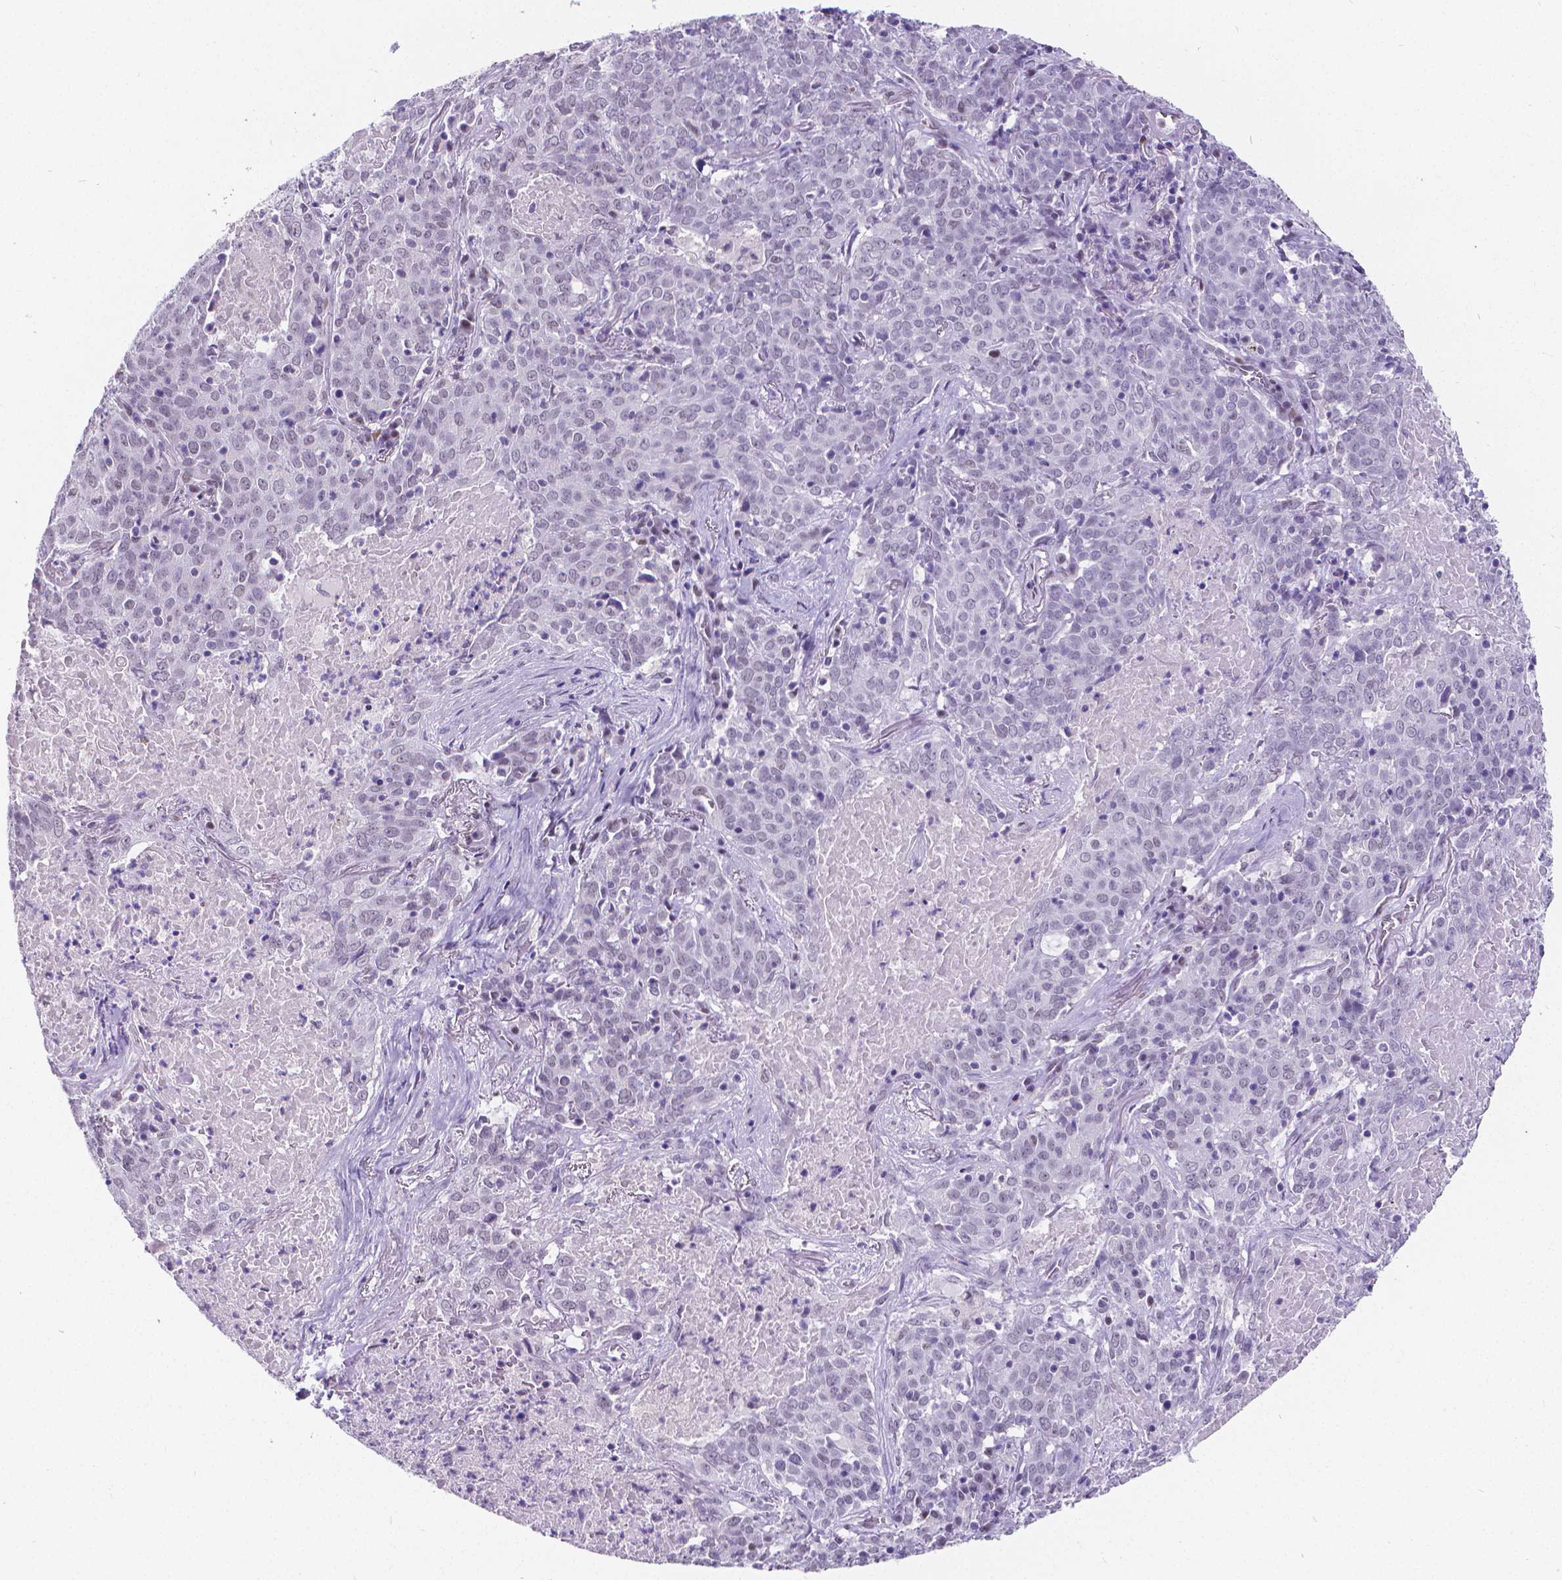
{"staining": {"intensity": "negative", "quantity": "none", "location": "none"}, "tissue": "lung cancer", "cell_type": "Tumor cells", "image_type": "cancer", "snomed": [{"axis": "morphology", "description": "Squamous cell carcinoma, NOS"}, {"axis": "topography", "description": "Lung"}], "caption": "High magnification brightfield microscopy of lung cancer stained with DAB (3,3'-diaminobenzidine) (brown) and counterstained with hematoxylin (blue): tumor cells show no significant expression. (DAB immunohistochemistry visualized using brightfield microscopy, high magnification).", "gene": "MEF2C", "patient": {"sex": "male", "age": 82}}